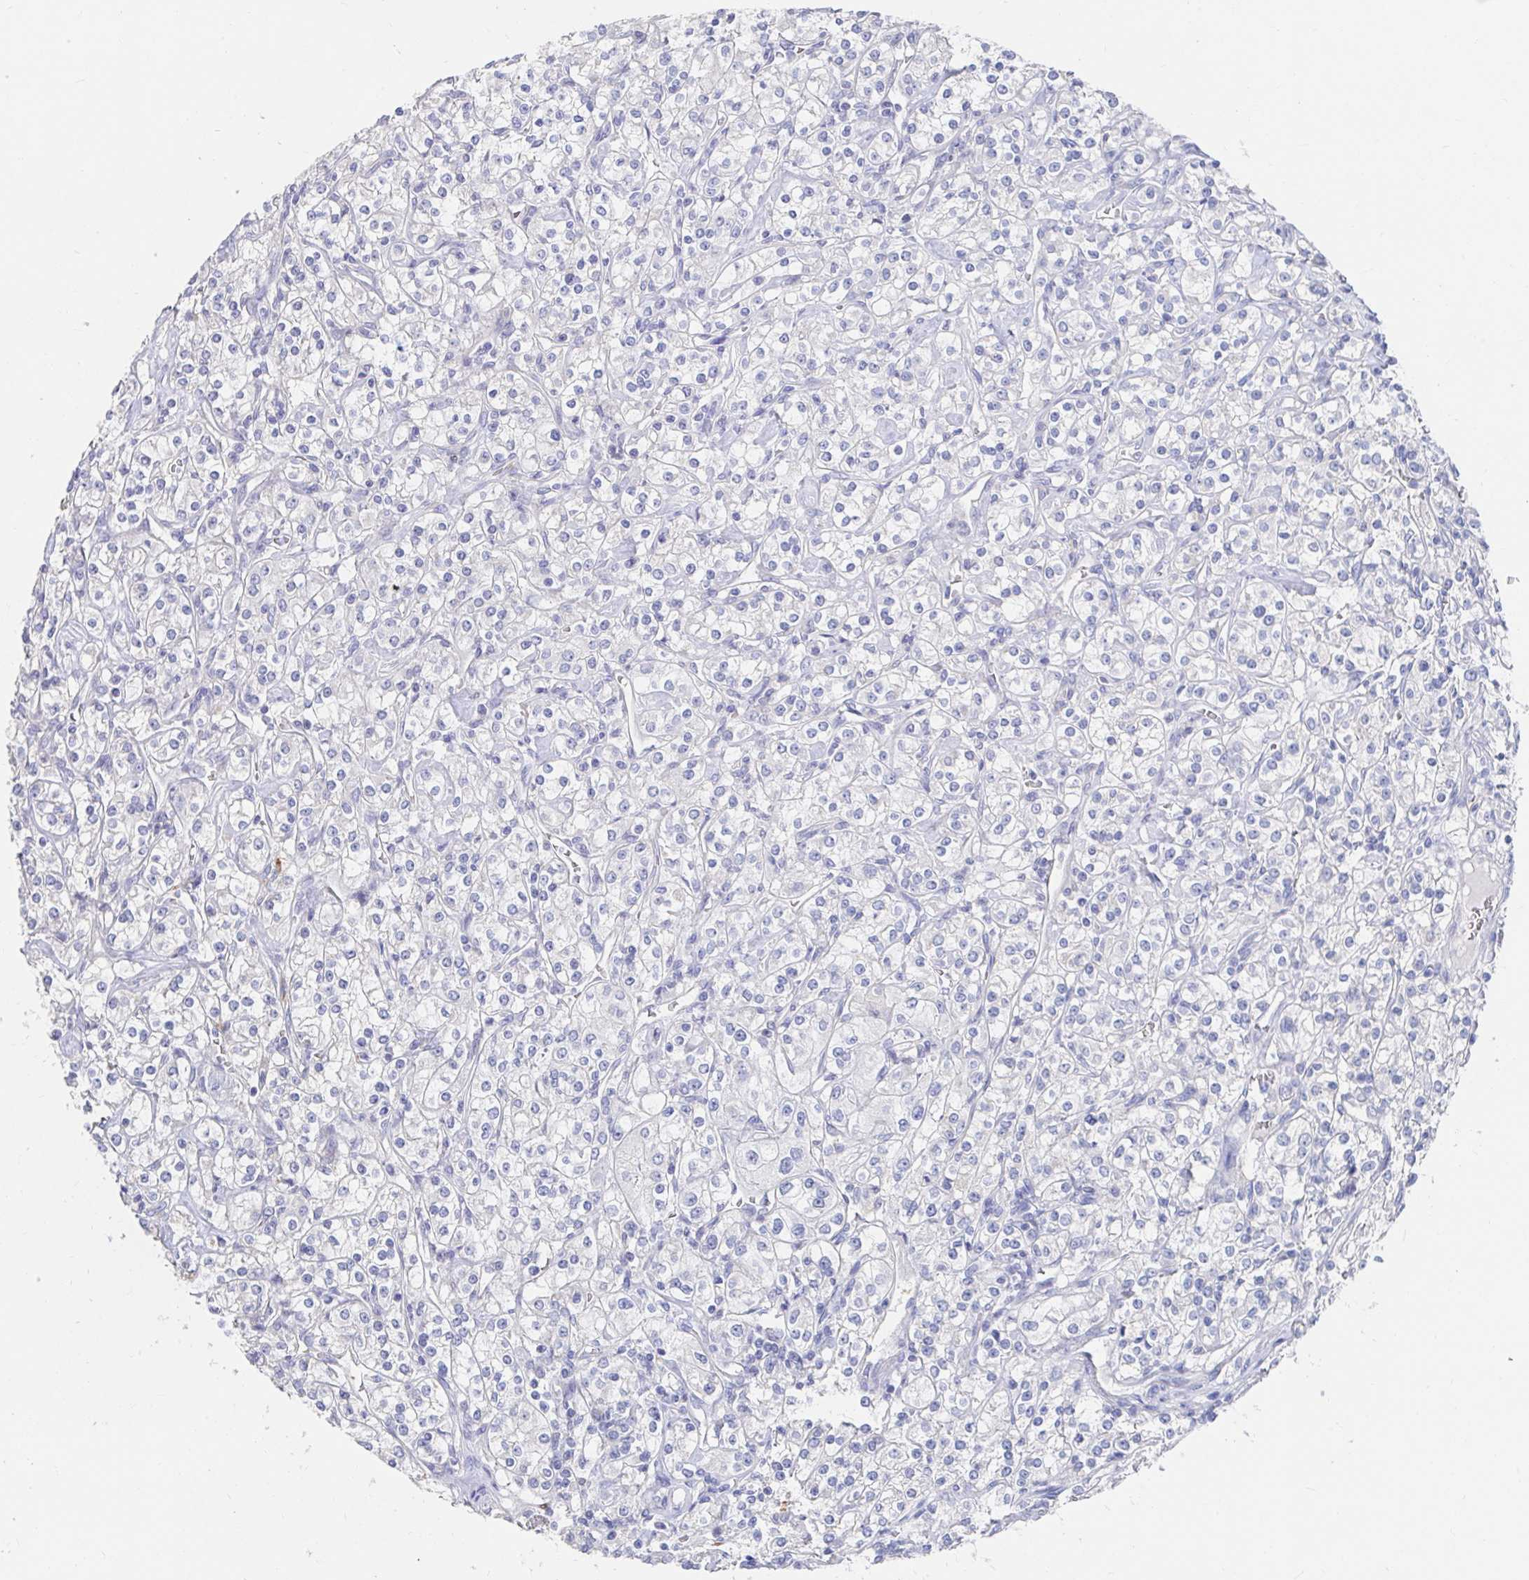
{"staining": {"intensity": "negative", "quantity": "none", "location": "none"}, "tissue": "renal cancer", "cell_type": "Tumor cells", "image_type": "cancer", "snomed": [{"axis": "morphology", "description": "Adenocarcinoma, NOS"}, {"axis": "topography", "description": "Kidney"}], "caption": "Tumor cells are negative for brown protein staining in renal cancer.", "gene": "LAMC3", "patient": {"sex": "male", "age": 77}}